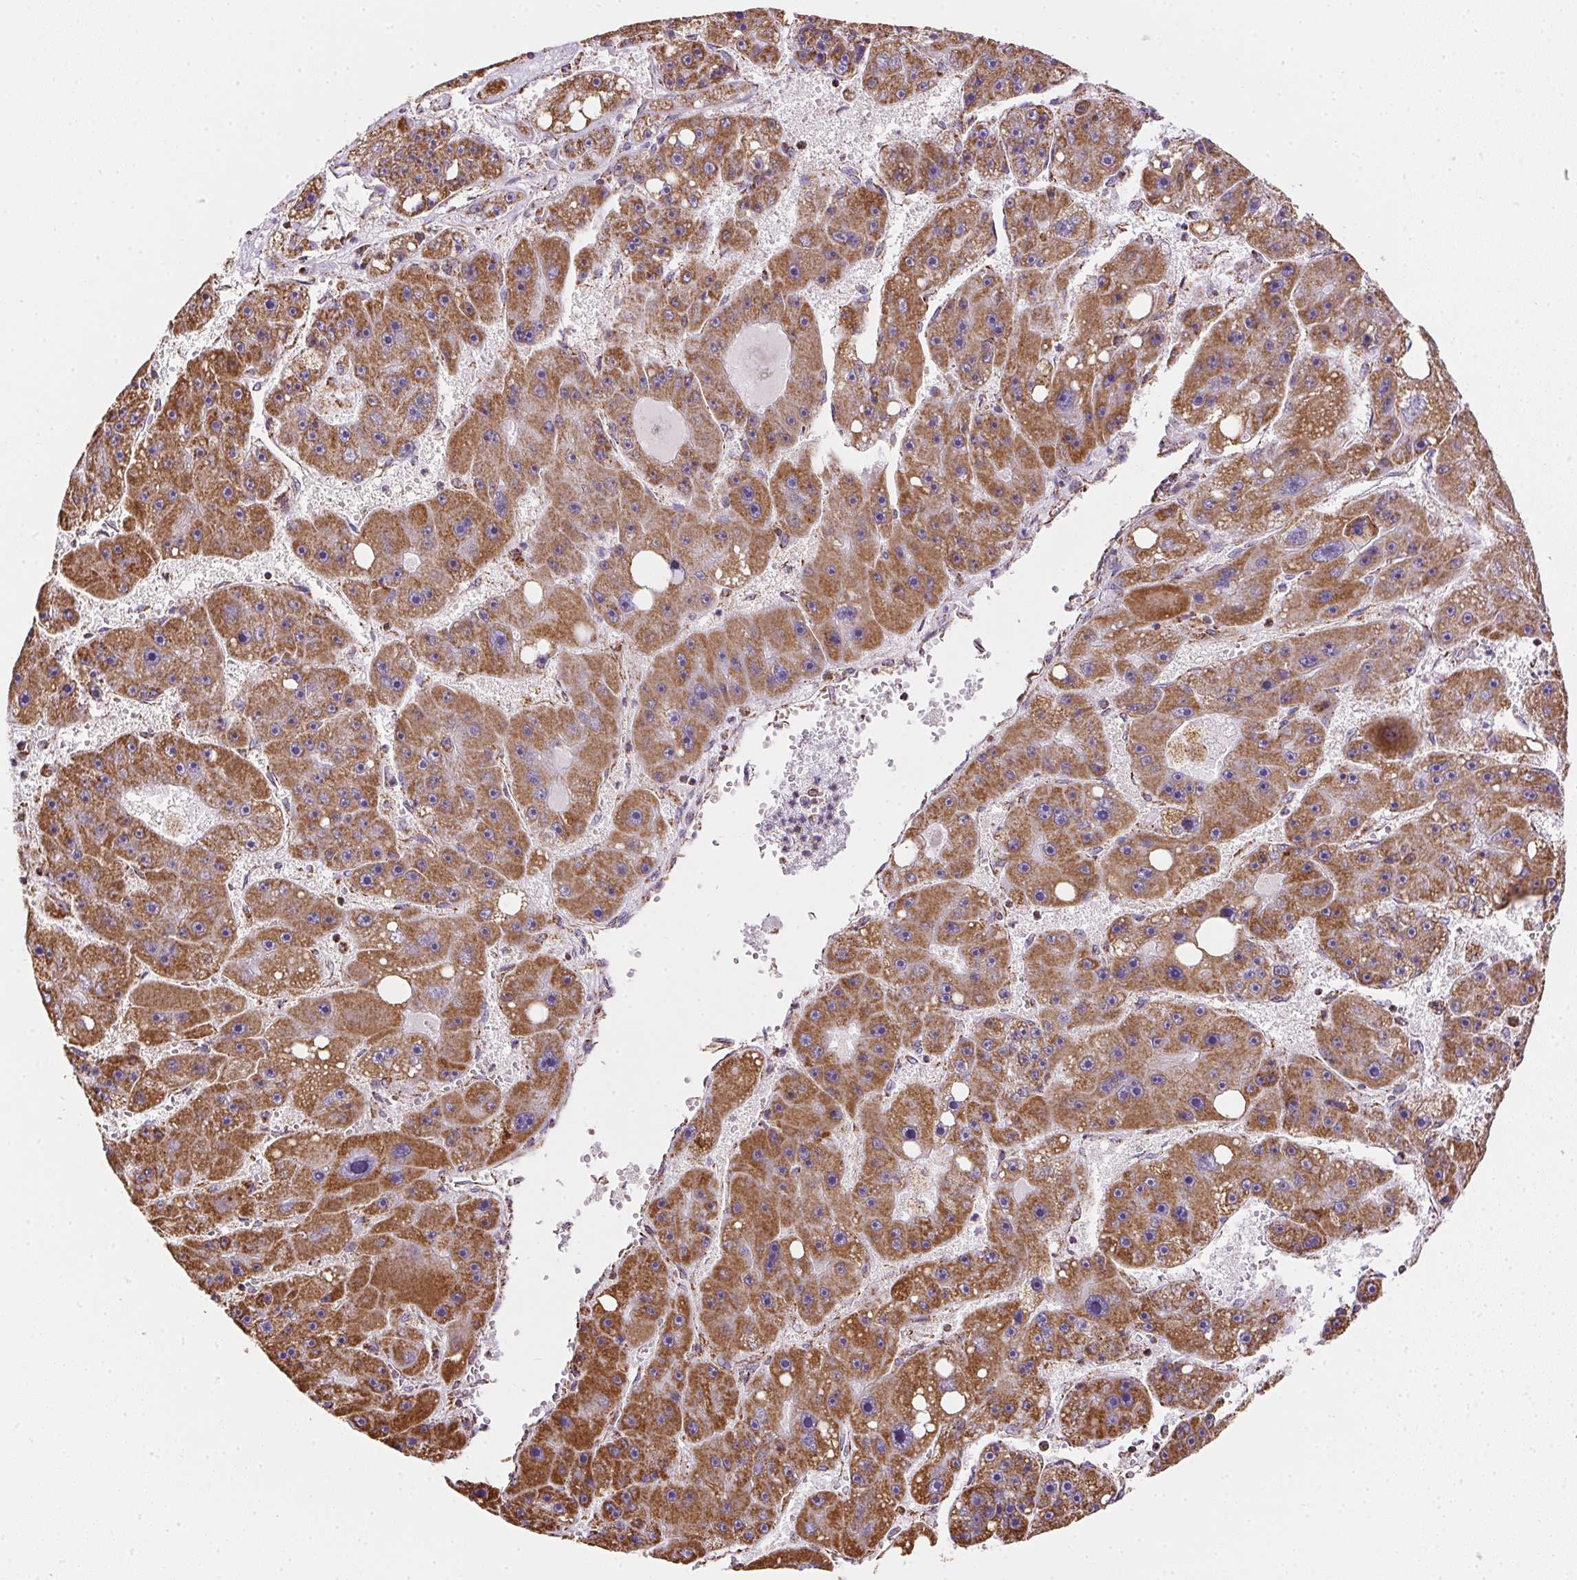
{"staining": {"intensity": "strong", "quantity": ">75%", "location": "cytoplasmic/membranous"}, "tissue": "liver cancer", "cell_type": "Tumor cells", "image_type": "cancer", "snomed": [{"axis": "morphology", "description": "Carcinoma, Hepatocellular, NOS"}, {"axis": "topography", "description": "Liver"}], "caption": "Immunohistochemistry (IHC) (DAB) staining of liver hepatocellular carcinoma exhibits strong cytoplasmic/membranous protein staining in approximately >75% of tumor cells. (DAB (3,3'-diaminobenzidine) IHC with brightfield microscopy, high magnification).", "gene": "MAPK11", "patient": {"sex": "female", "age": 61}}